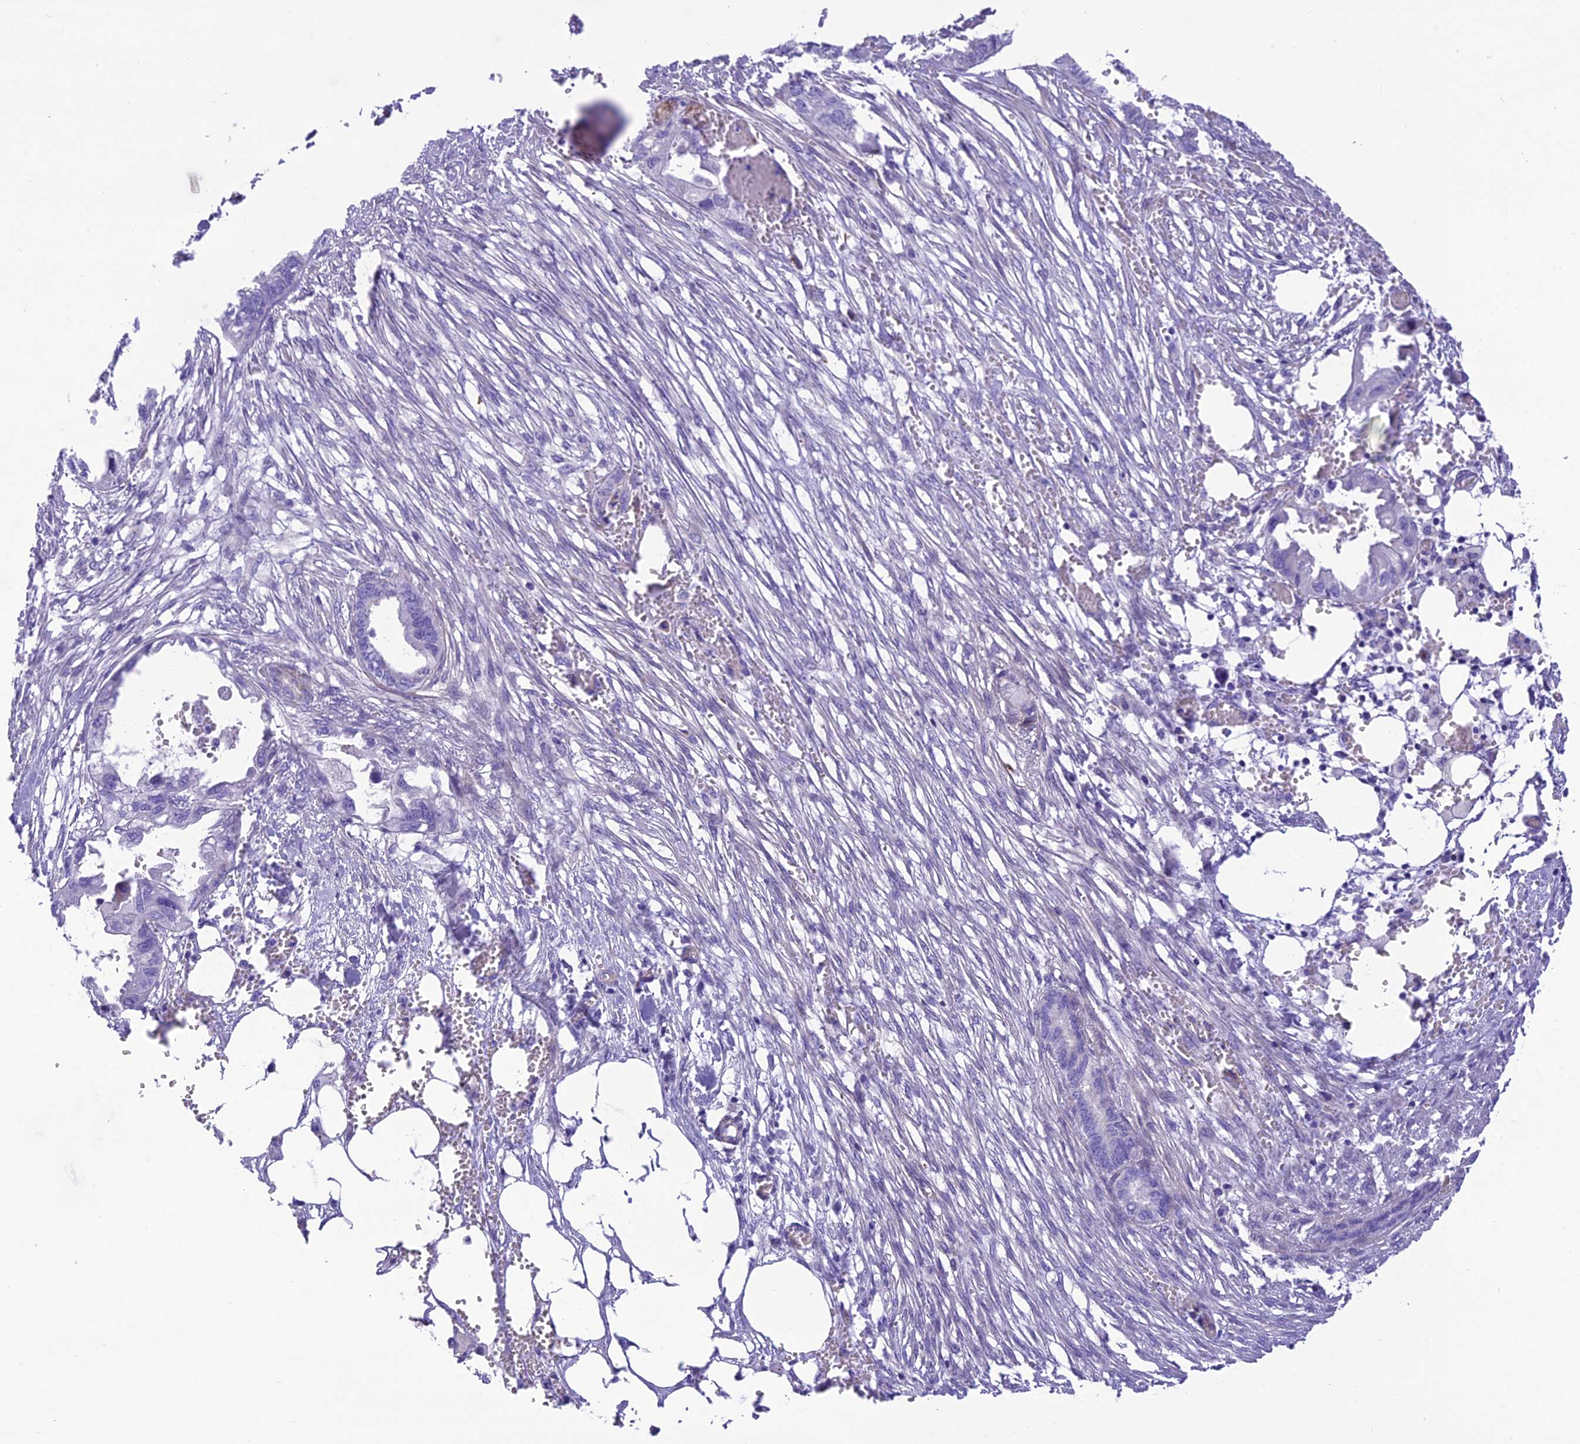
{"staining": {"intensity": "negative", "quantity": "none", "location": "none"}, "tissue": "endometrial cancer", "cell_type": "Tumor cells", "image_type": "cancer", "snomed": [{"axis": "morphology", "description": "Adenocarcinoma, NOS"}, {"axis": "morphology", "description": "Adenocarcinoma, metastatic, NOS"}, {"axis": "topography", "description": "Adipose tissue"}, {"axis": "topography", "description": "Endometrium"}], "caption": "Immunohistochemistry image of neoplastic tissue: human endometrial cancer (adenocarcinoma) stained with DAB (3,3'-diaminobenzidine) shows no significant protein positivity in tumor cells.", "gene": "GFRA1", "patient": {"sex": "female", "age": 67}}